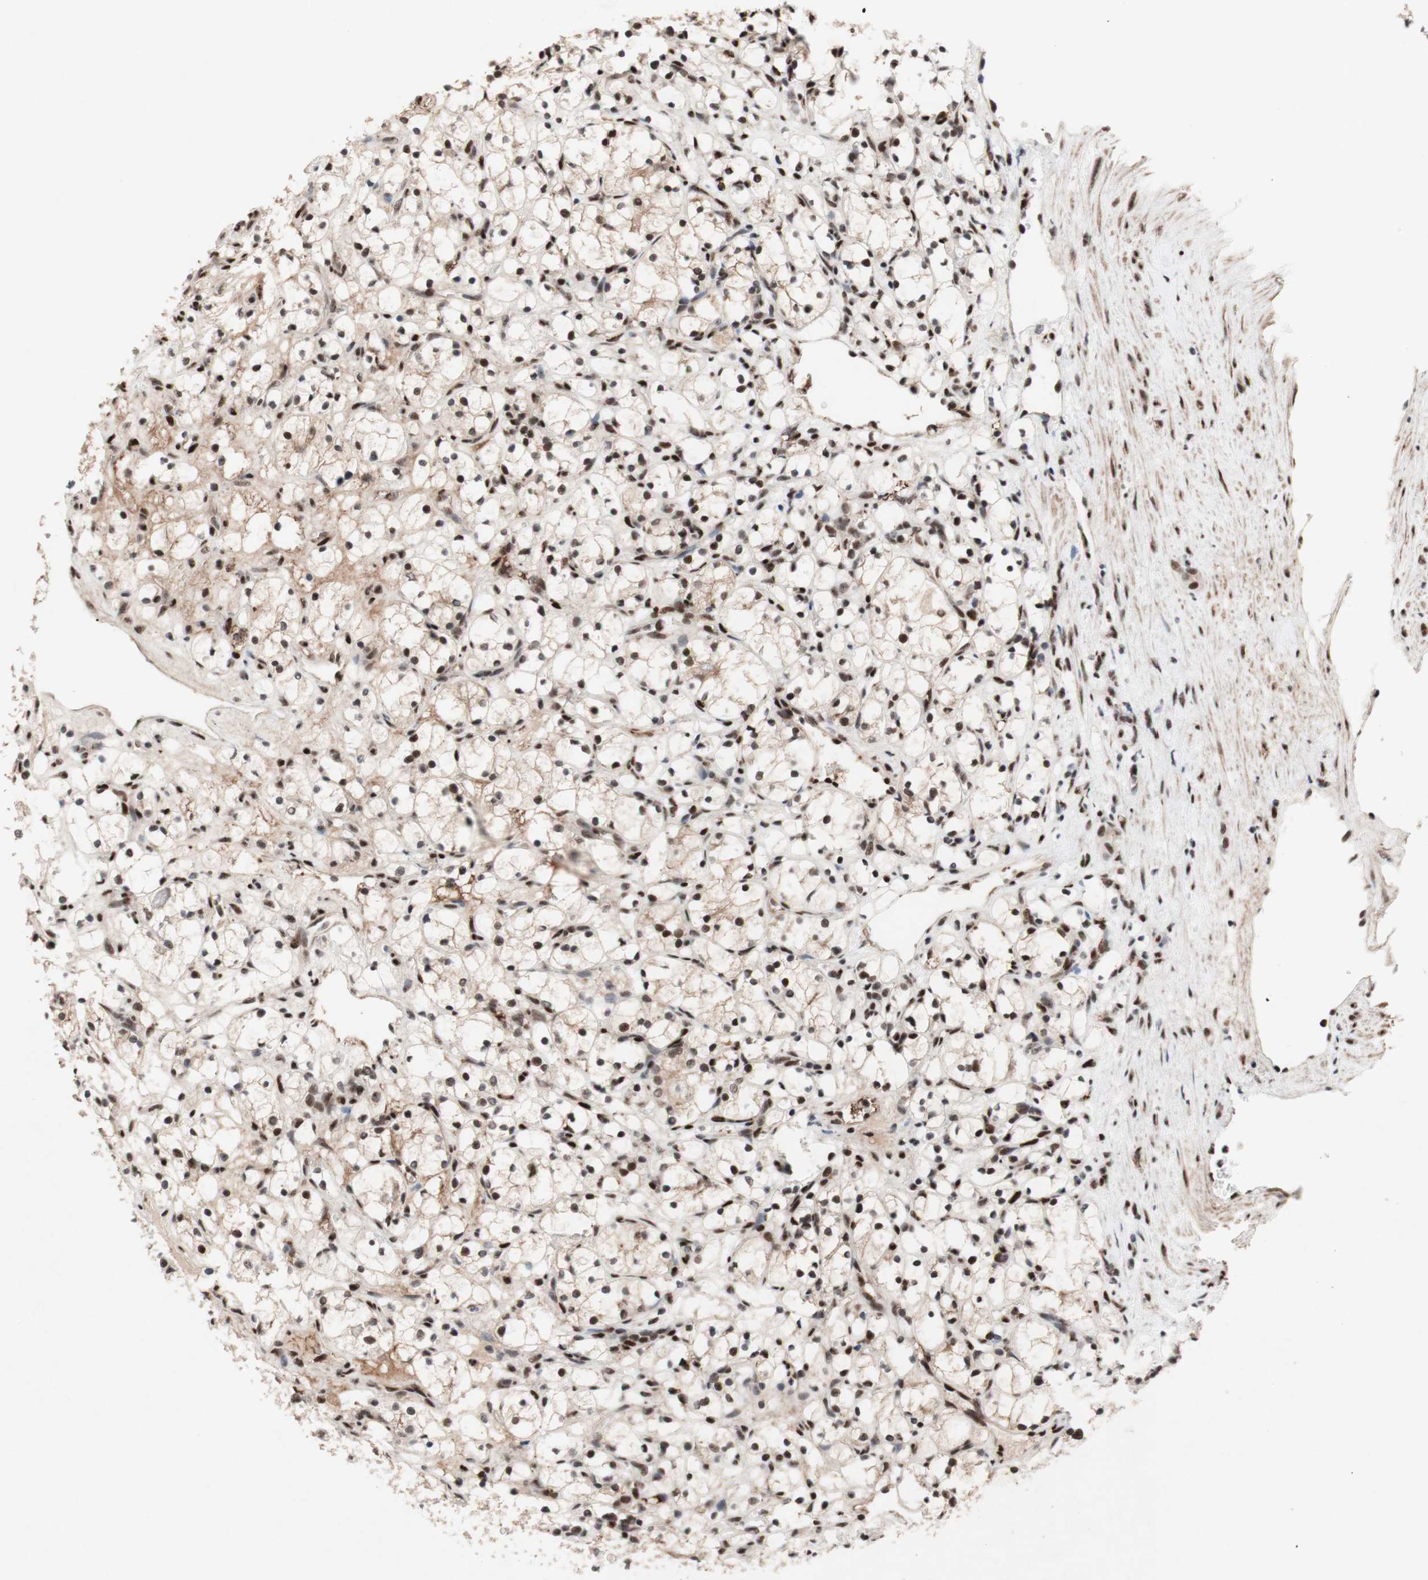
{"staining": {"intensity": "strong", "quantity": ">75%", "location": "nuclear"}, "tissue": "renal cancer", "cell_type": "Tumor cells", "image_type": "cancer", "snomed": [{"axis": "morphology", "description": "Adenocarcinoma, NOS"}, {"axis": "topography", "description": "Kidney"}], "caption": "Brown immunohistochemical staining in human renal cancer exhibits strong nuclear expression in approximately >75% of tumor cells.", "gene": "TLE1", "patient": {"sex": "female", "age": 69}}